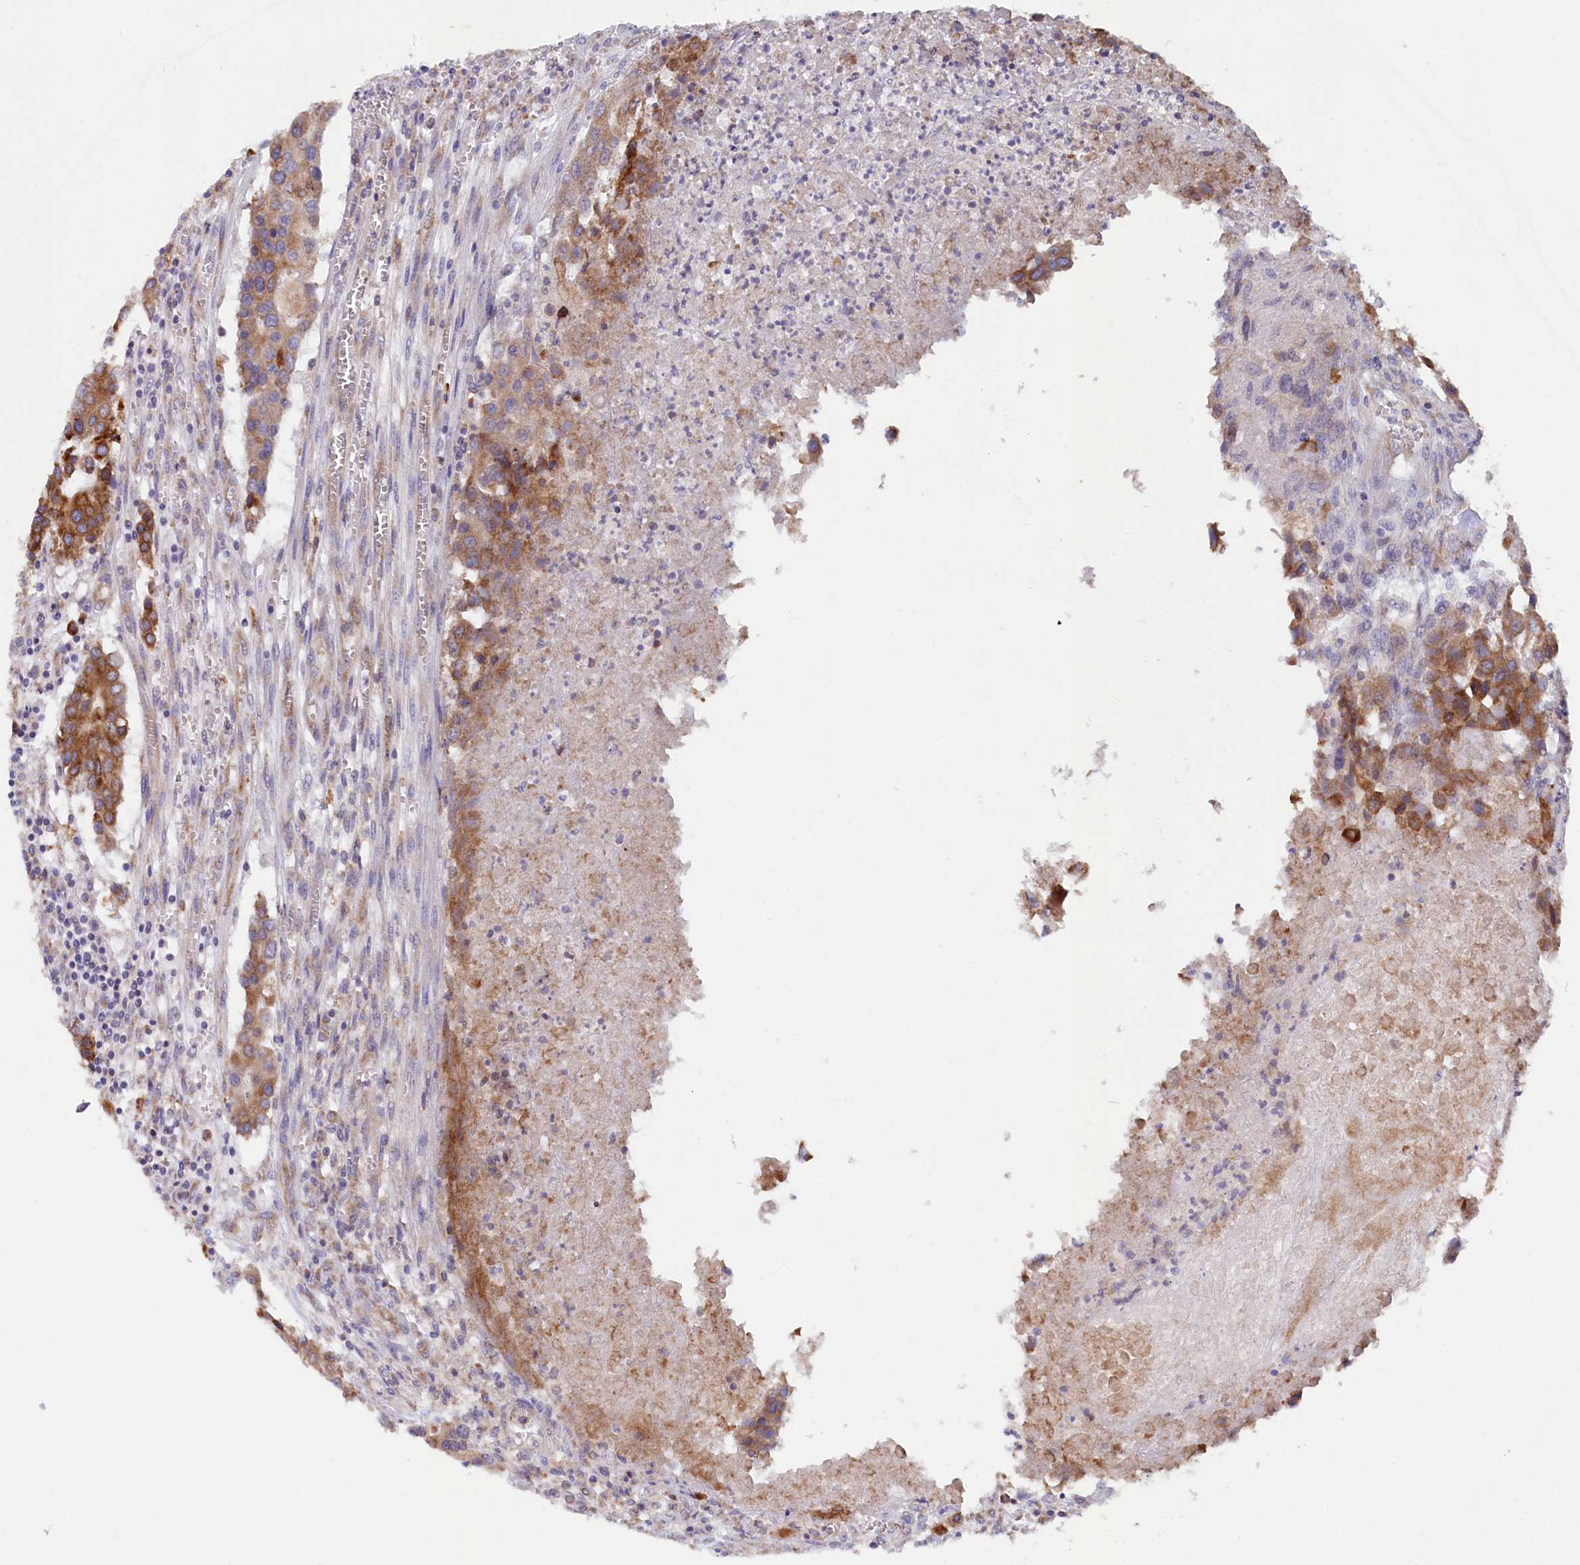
{"staining": {"intensity": "moderate", "quantity": ">75%", "location": "cytoplasmic/membranous"}, "tissue": "colorectal cancer", "cell_type": "Tumor cells", "image_type": "cancer", "snomed": [{"axis": "morphology", "description": "Adenocarcinoma, NOS"}, {"axis": "topography", "description": "Colon"}], "caption": "A micrograph of colorectal cancer (adenocarcinoma) stained for a protein shows moderate cytoplasmic/membranous brown staining in tumor cells. Nuclei are stained in blue.", "gene": "CHID1", "patient": {"sex": "male", "age": 77}}